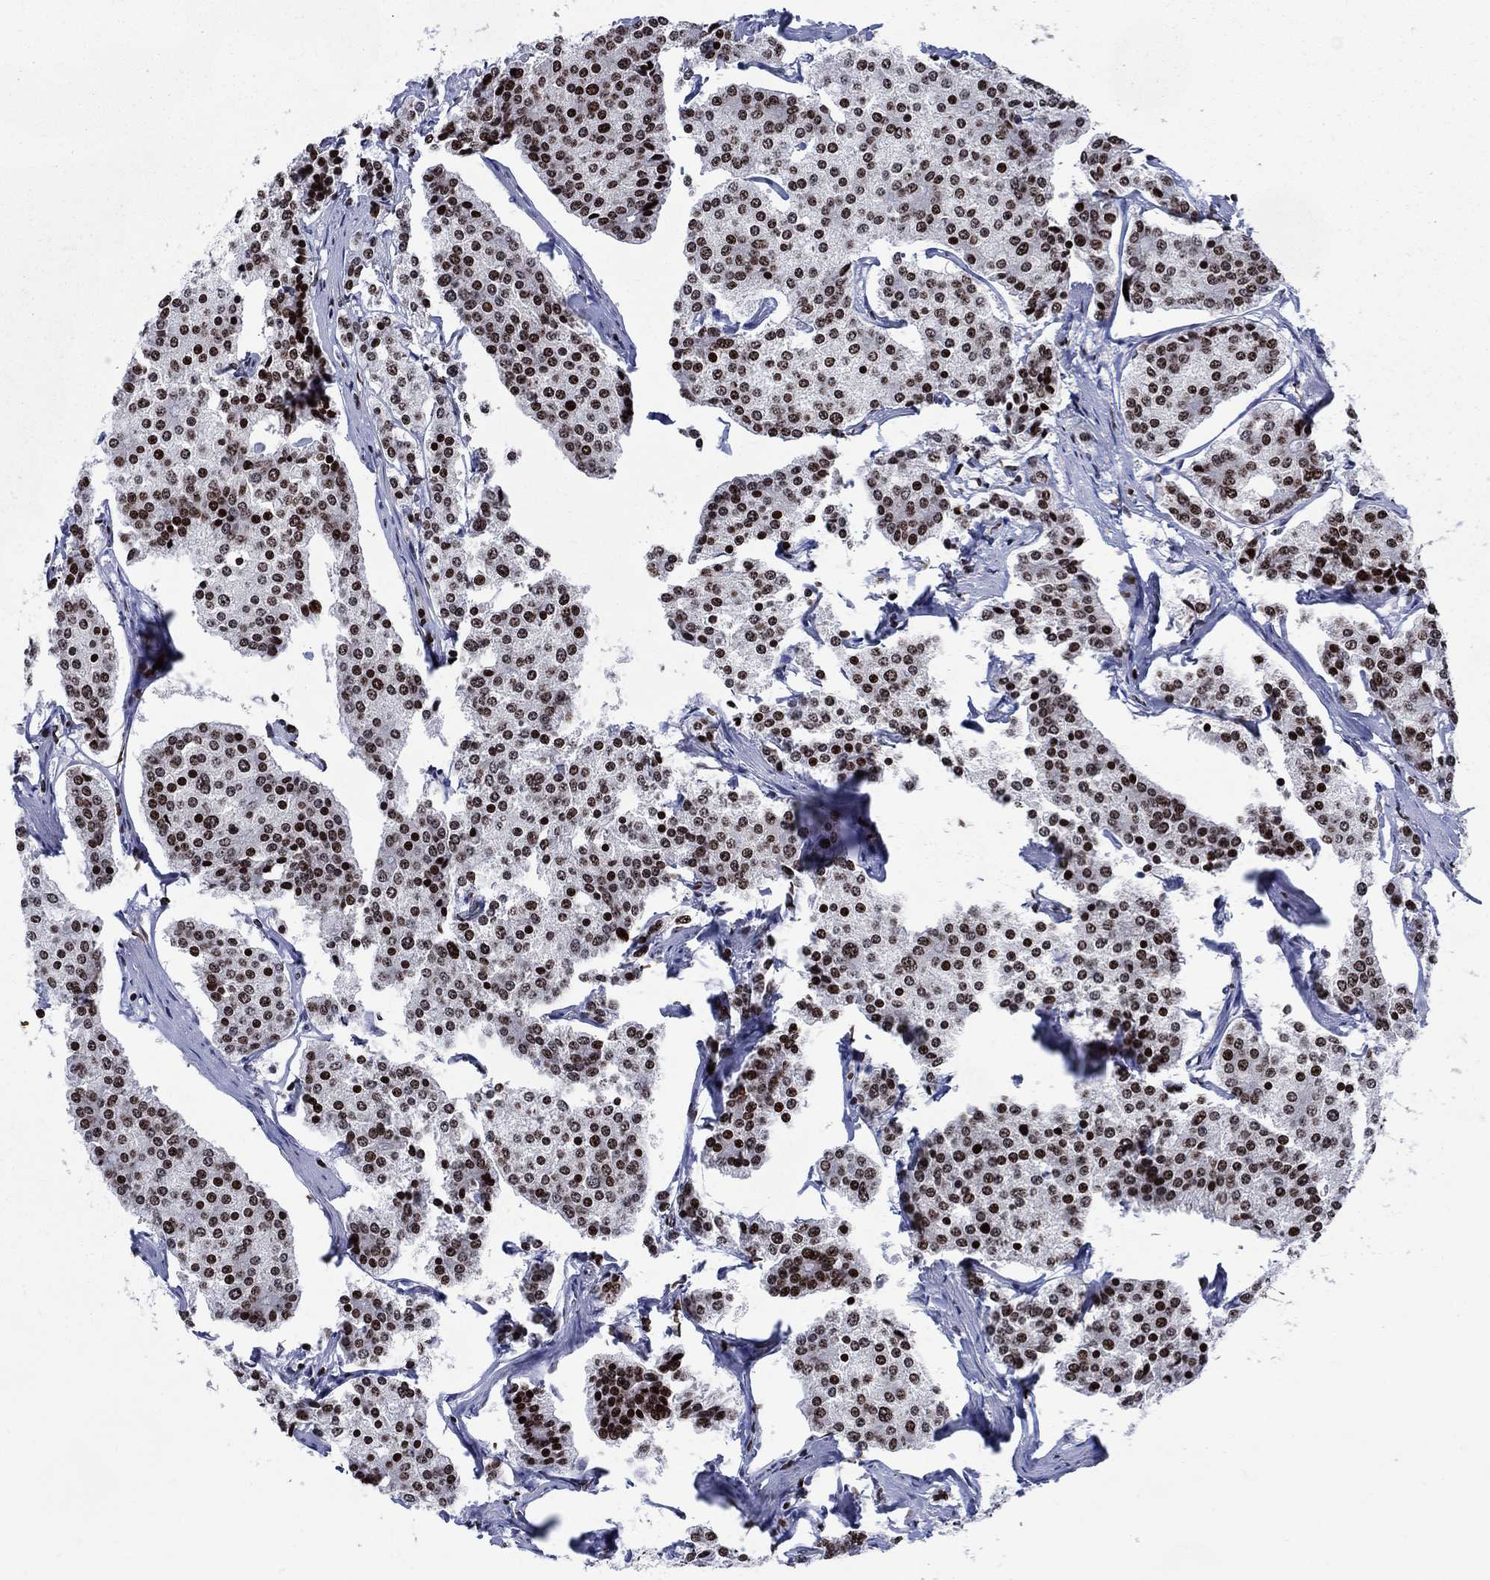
{"staining": {"intensity": "strong", "quantity": "25%-75%", "location": "nuclear"}, "tissue": "carcinoid", "cell_type": "Tumor cells", "image_type": "cancer", "snomed": [{"axis": "morphology", "description": "Carcinoid, malignant, NOS"}, {"axis": "topography", "description": "Small intestine"}], "caption": "DAB (3,3'-diaminobenzidine) immunohistochemical staining of human carcinoid (malignant) displays strong nuclear protein staining in about 25%-75% of tumor cells.", "gene": "HMGA1", "patient": {"sex": "female", "age": 65}}